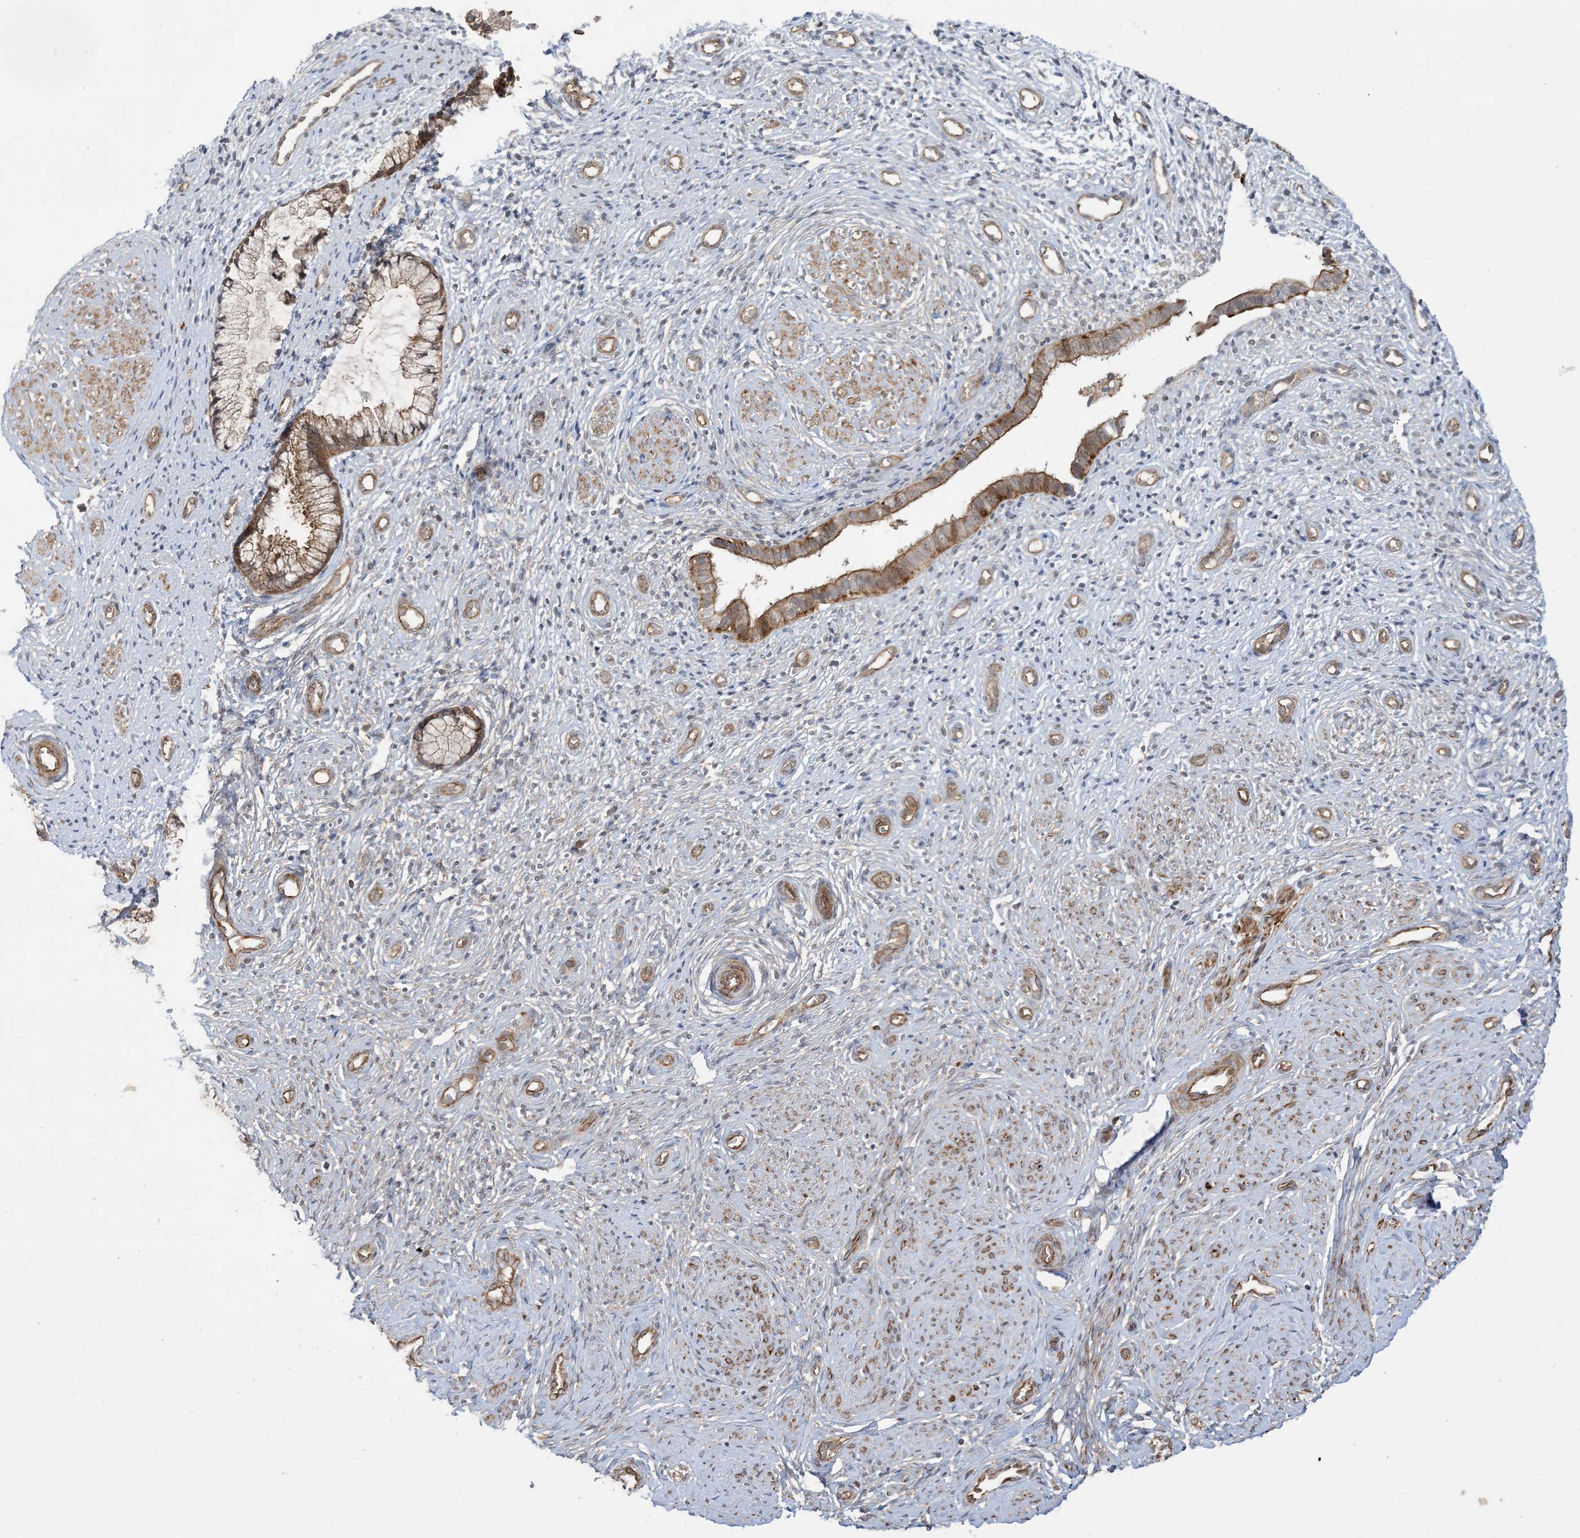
{"staining": {"intensity": "moderate", "quantity": ">75%", "location": "cytoplasmic/membranous"}, "tissue": "cervix", "cell_type": "Glandular cells", "image_type": "normal", "snomed": [{"axis": "morphology", "description": "Normal tissue, NOS"}, {"axis": "topography", "description": "Cervix"}], "caption": "Protein staining of benign cervix demonstrates moderate cytoplasmic/membranous staining in approximately >75% of glandular cells.", "gene": "SOGA3", "patient": {"sex": "female", "age": 27}}